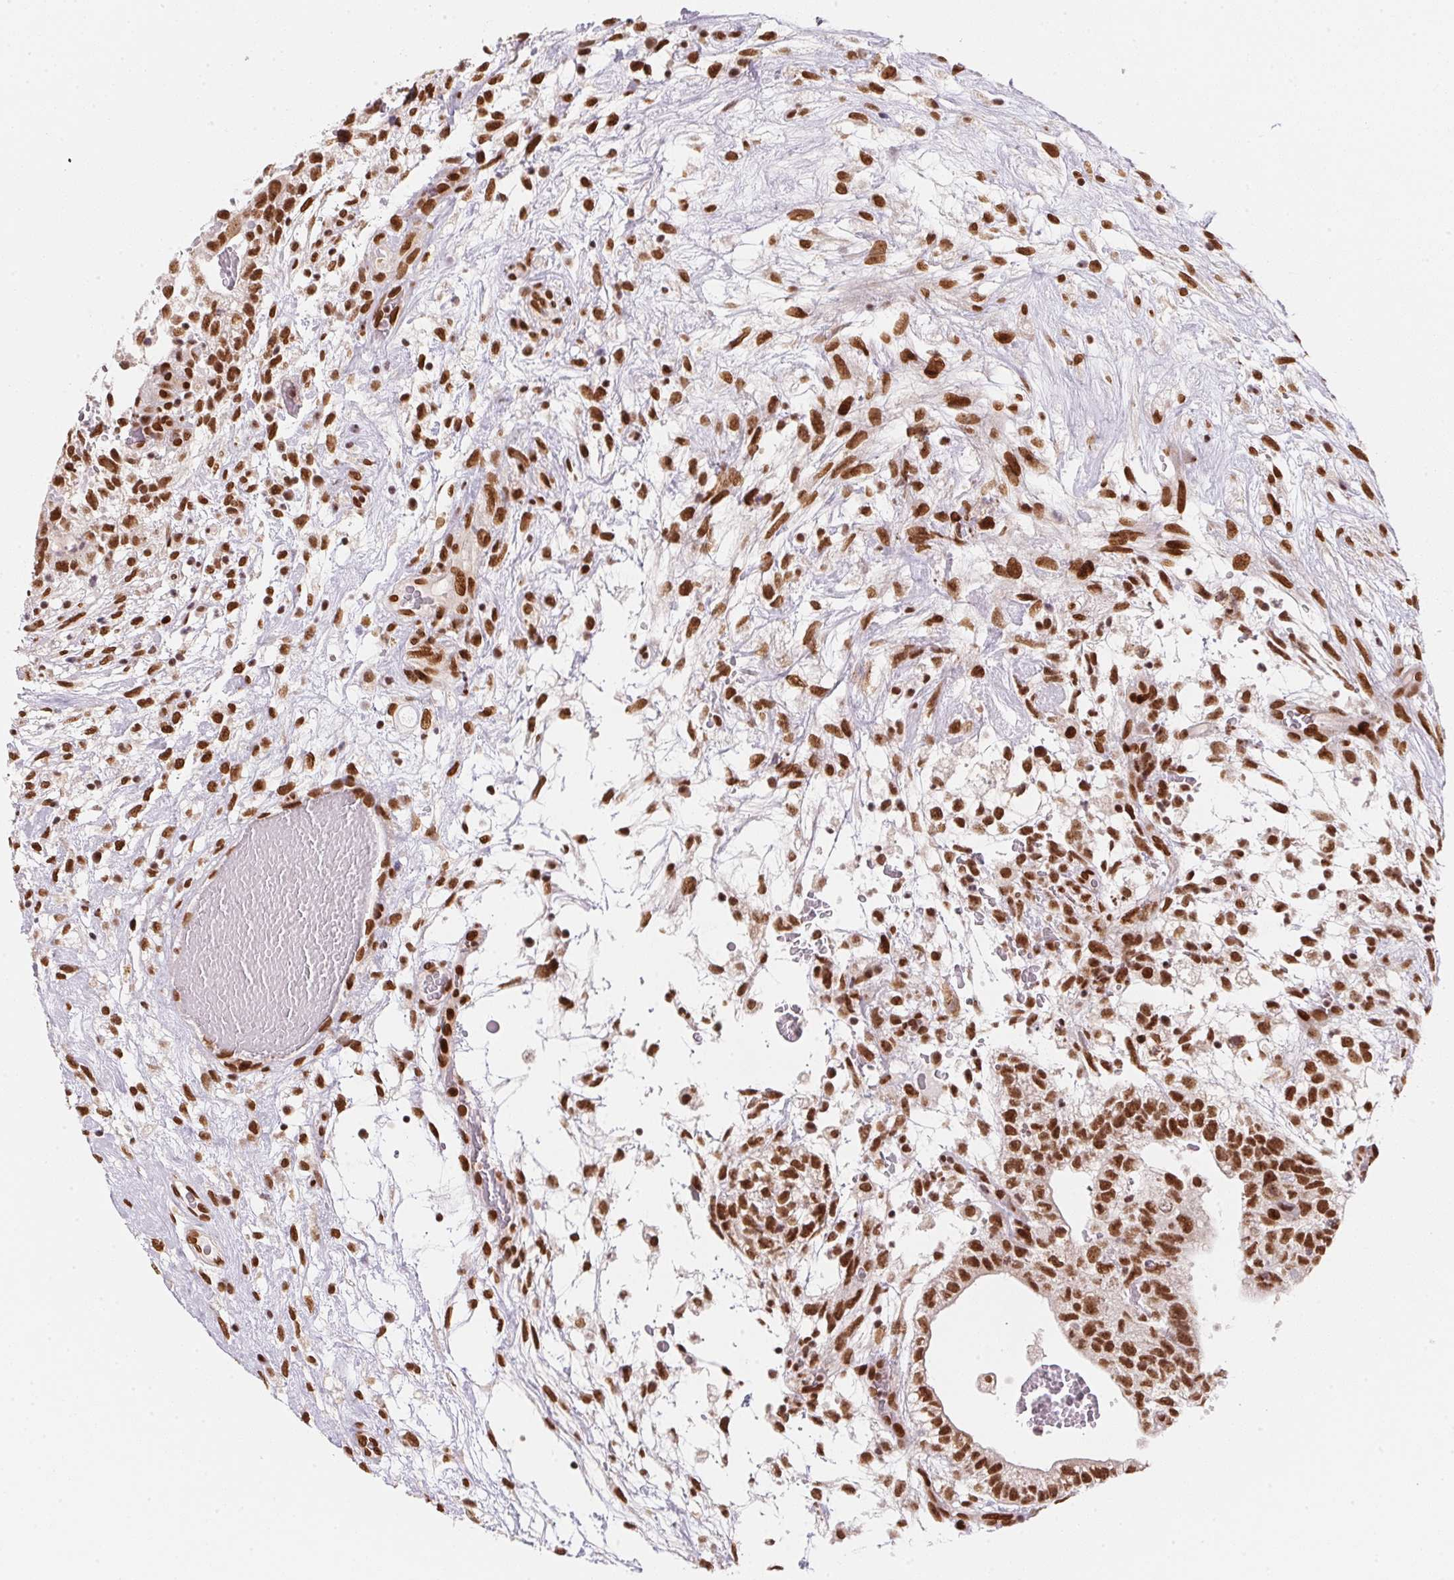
{"staining": {"intensity": "strong", "quantity": ">75%", "location": "nuclear"}, "tissue": "testis cancer", "cell_type": "Tumor cells", "image_type": "cancer", "snomed": [{"axis": "morphology", "description": "Carcinoma, Embryonal, NOS"}, {"axis": "topography", "description": "Testis"}], "caption": "This photomicrograph shows immunohistochemistry (IHC) staining of embryonal carcinoma (testis), with high strong nuclear expression in about >75% of tumor cells.", "gene": "SAP30BP", "patient": {"sex": "male", "age": 32}}